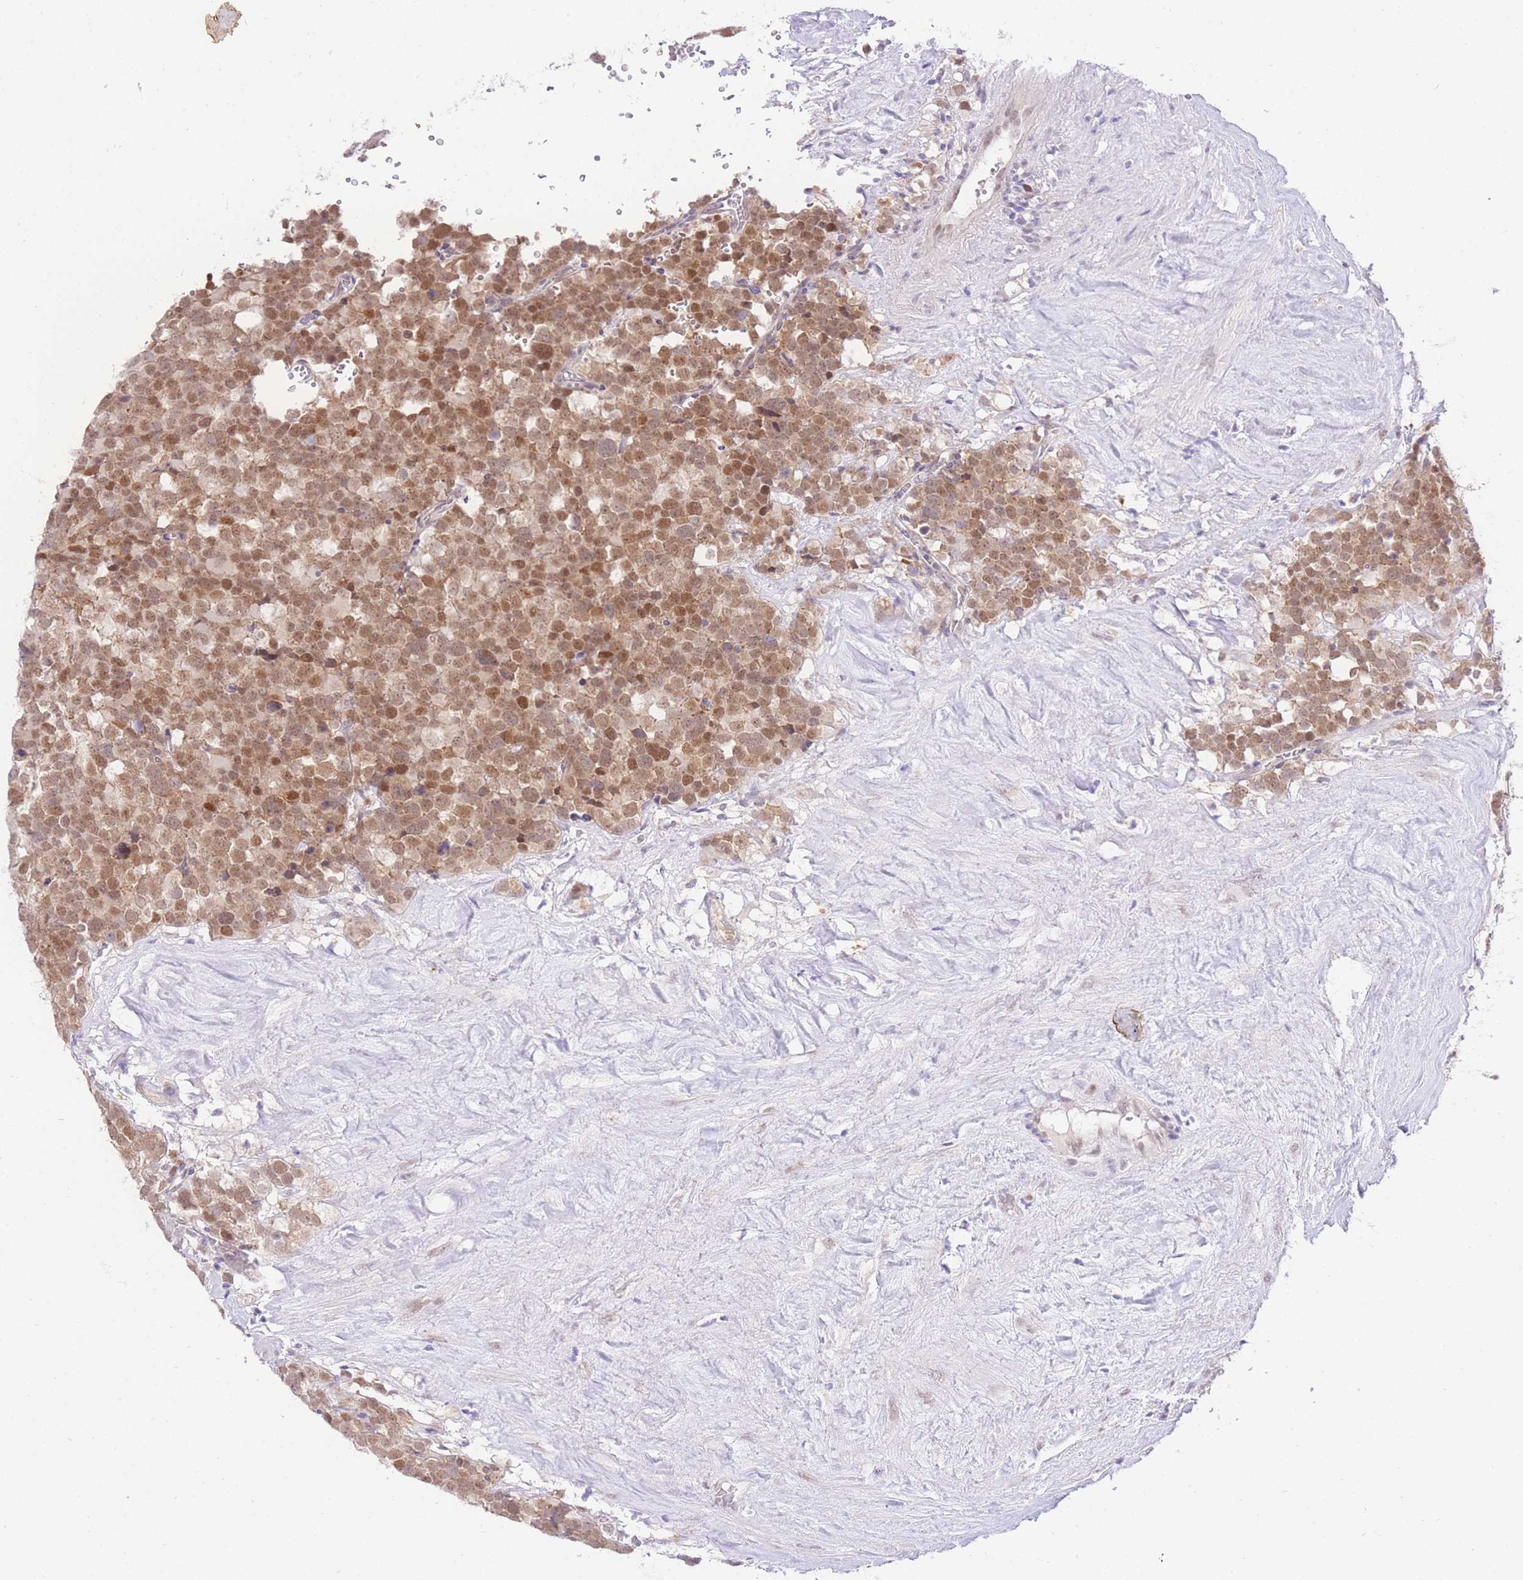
{"staining": {"intensity": "moderate", "quantity": ">75%", "location": "nuclear"}, "tissue": "testis cancer", "cell_type": "Tumor cells", "image_type": "cancer", "snomed": [{"axis": "morphology", "description": "Seminoma, NOS"}, {"axis": "topography", "description": "Testis"}], "caption": "Seminoma (testis) stained with a brown dye displays moderate nuclear positive staining in about >75% of tumor cells.", "gene": "UBXN7", "patient": {"sex": "male", "age": 71}}